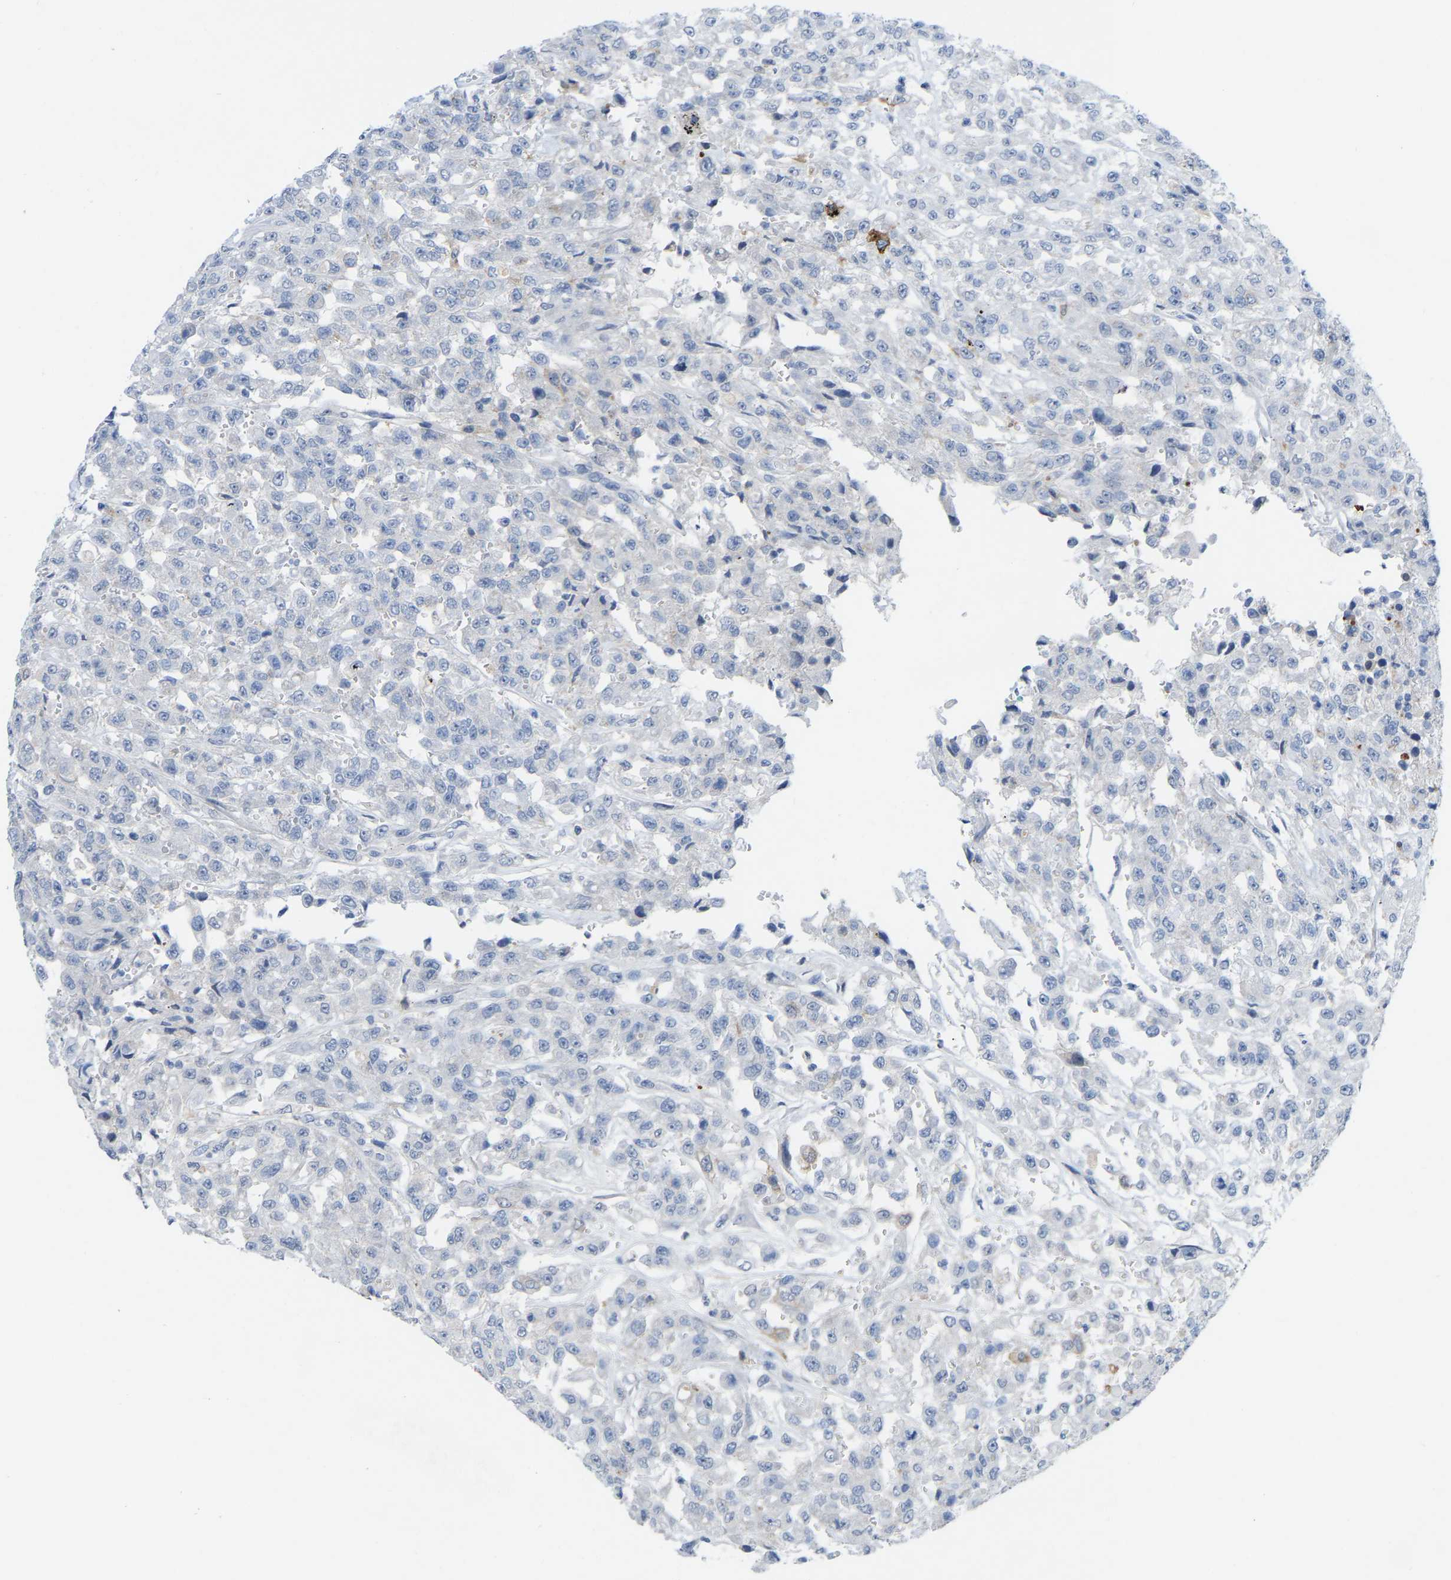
{"staining": {"intensity": "negative", "quantity": "none", "location": "none"}, "tissue": "urothelial cancer", "cell_type": "Tumor cells", "image_type": "cancer", "snomed": [{"axis": "morphology", "description": "Urothelial carcinoma, High grade"}, {"axis": "topography", "description": "Urinary bladder"}], "caption": "This is a histopathology image of immunohistochemistry (IHC) staining of urothelial carcinoma (high-grade), which shows no staining in tumor cells. (Brightfield microscopy of DAB immunohistochemistry (IHC) at high magnification).", "gene": "ABTB2", "patient": {"sex": "male", "age": 46}}